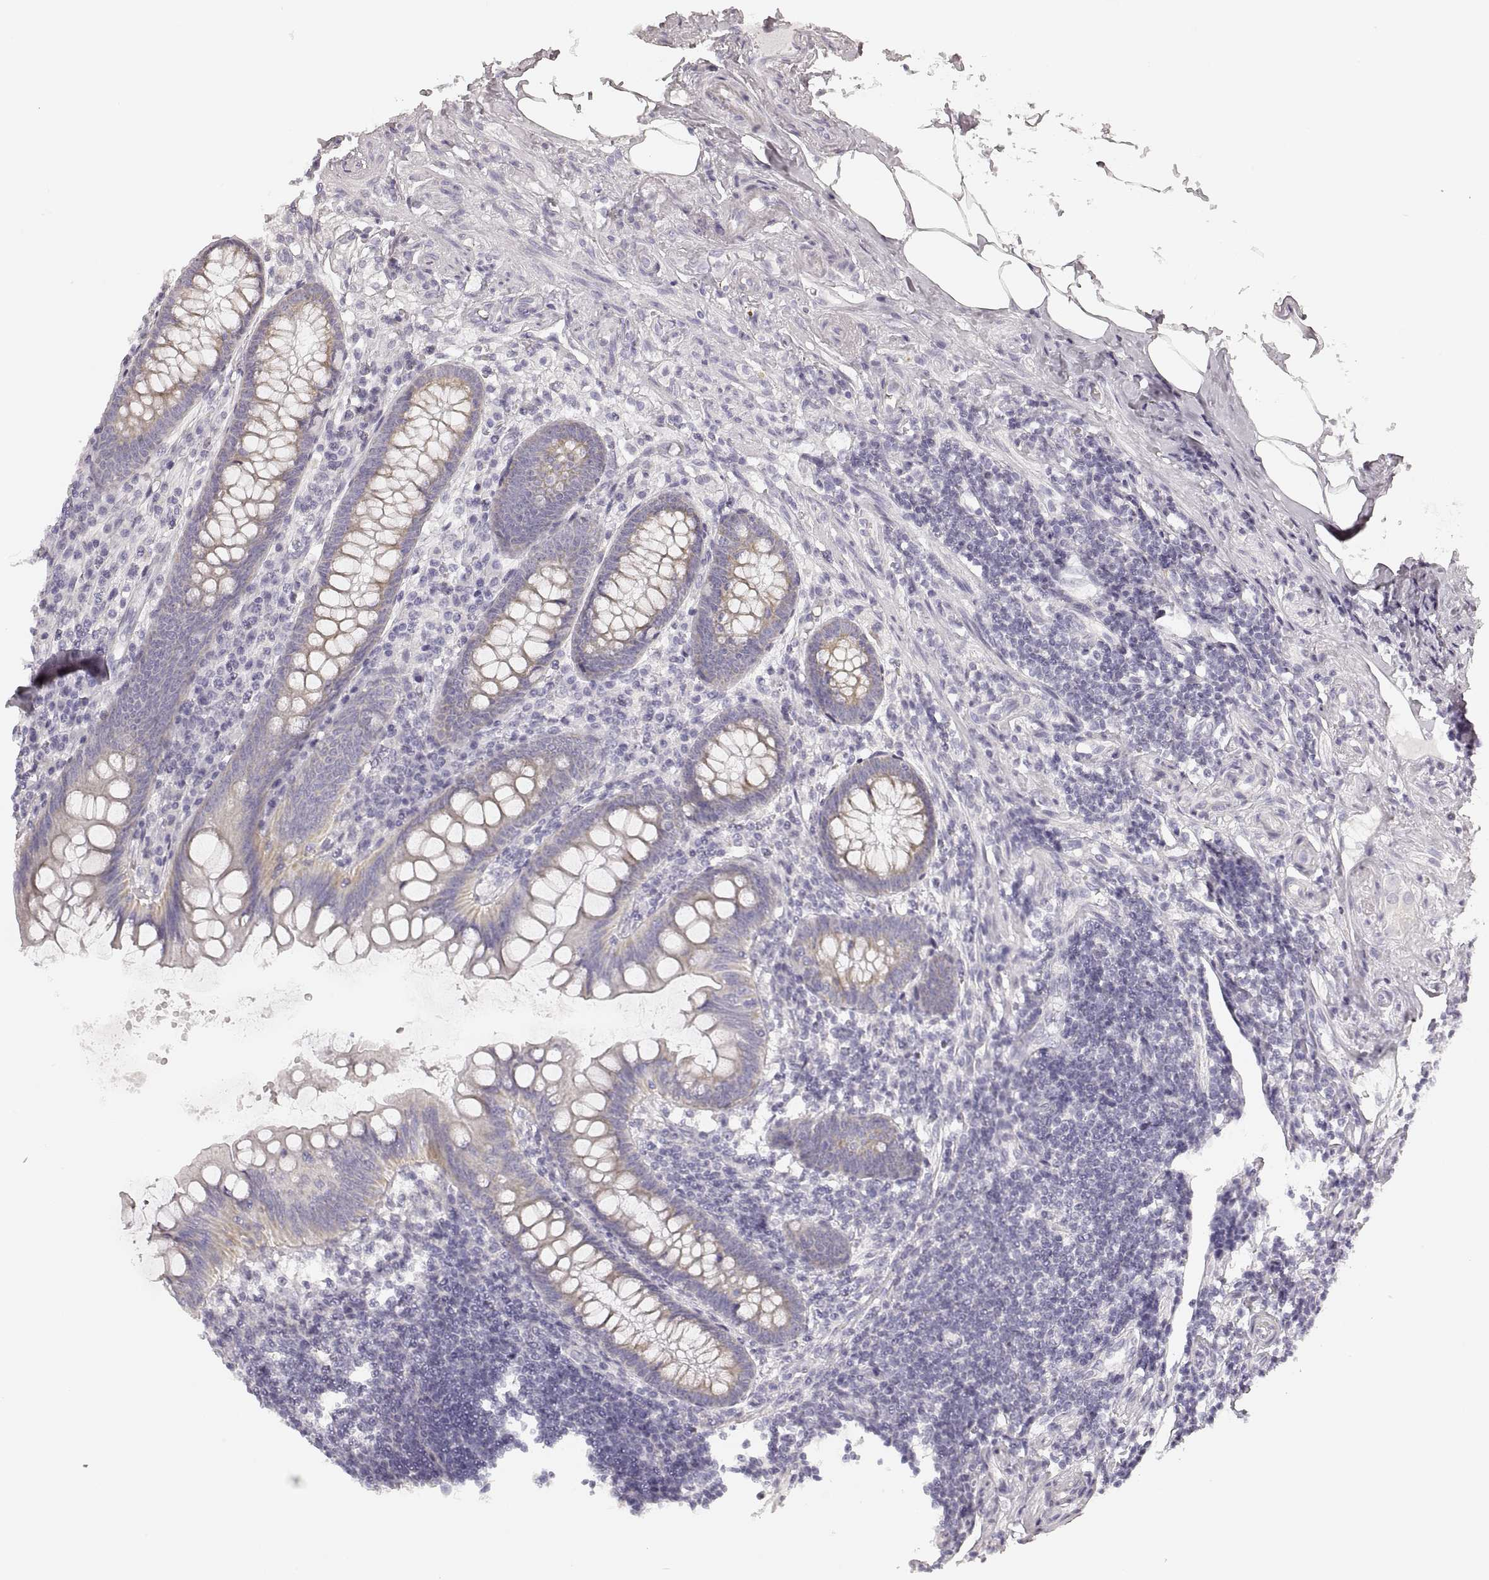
{"staining": {"intensity": "weak", "quantity": "25%-75%", "location": "cytoplasmic/membranous"}, "tissue": "appendix", "cell_type": "Glandular cells", "image_type": "normal", "snomed": [{"axis": "morphology", "description": "Normal tissue, NOS"}, {"axis": "topography", "description": "Appendix"}], "caption": "Immunohistochemical staining of benign appendix demonstrates weak cytoplasmic/membranous protein staining in approximately 25%-75% of glandular cells.", "gene": "RDH13", "patient": {"sex": "female", "age": 57}}